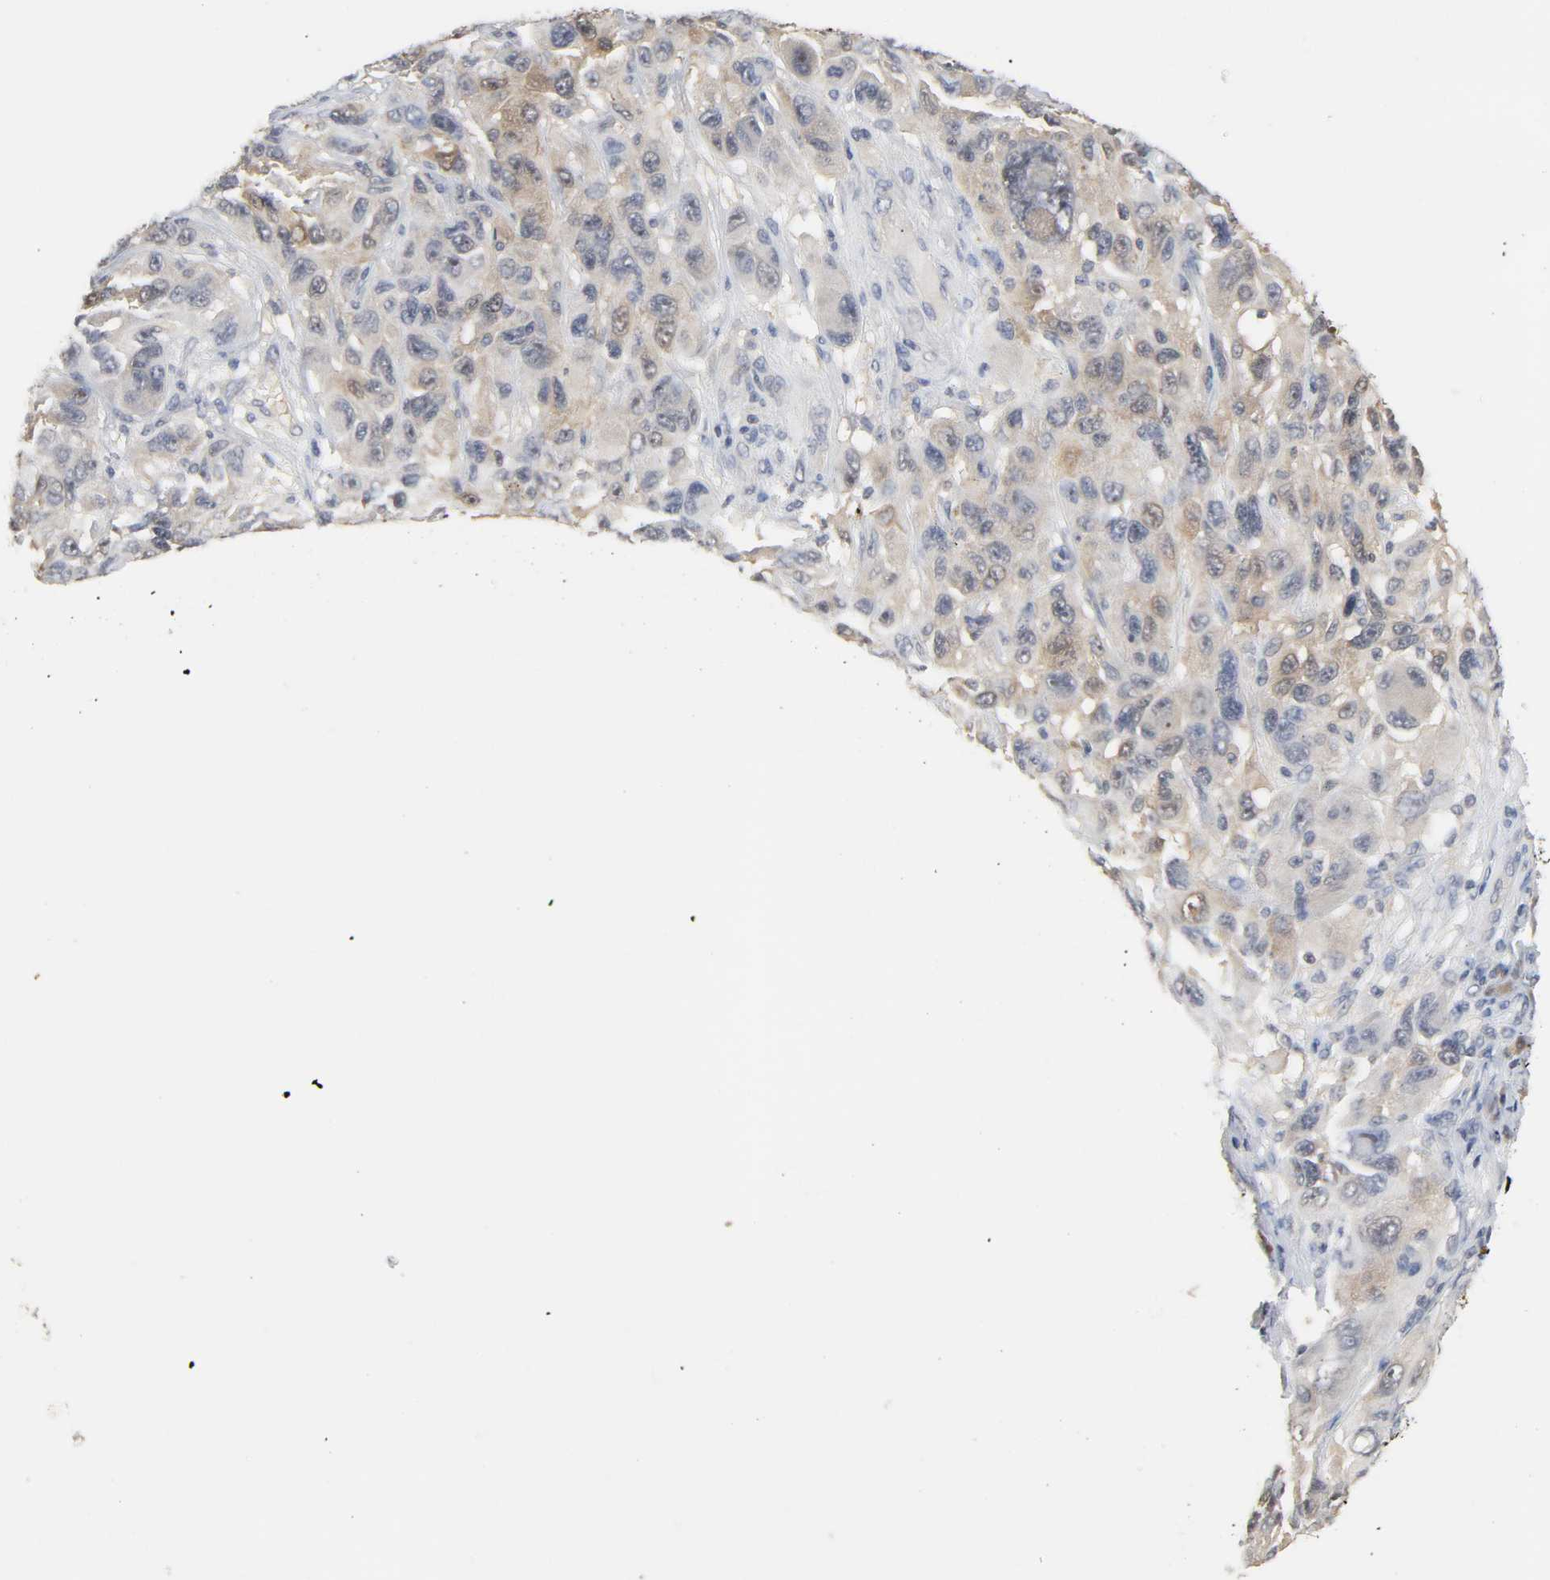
{"staining": {"intensity": "weak", "quantity": ">75%", "location": "cytoplasmic/membranous"}, "tissue": "melanoma", "cell_type": "Tumor cells", "image_type": "cancer", "snomed": [{"axis": "morphology", "description": "Malignant melanoma, NOS"}, {"axis": "topography", "description": "Skin"}], "caption": "Immunohistochemistry of human malignant melanoma shows low levels of weak cytoplasmic/membranous positivity in approximately >75% of tumor cells. The staining was performed using DAB (3,3'-diaminobenzidine) to visualize the protein expression in brown, while the nuclei were stained in blue with hematoxylin (Magnification: 20x).", "gene": "MIF", "patient": {"sex": "male", "age": 53}}